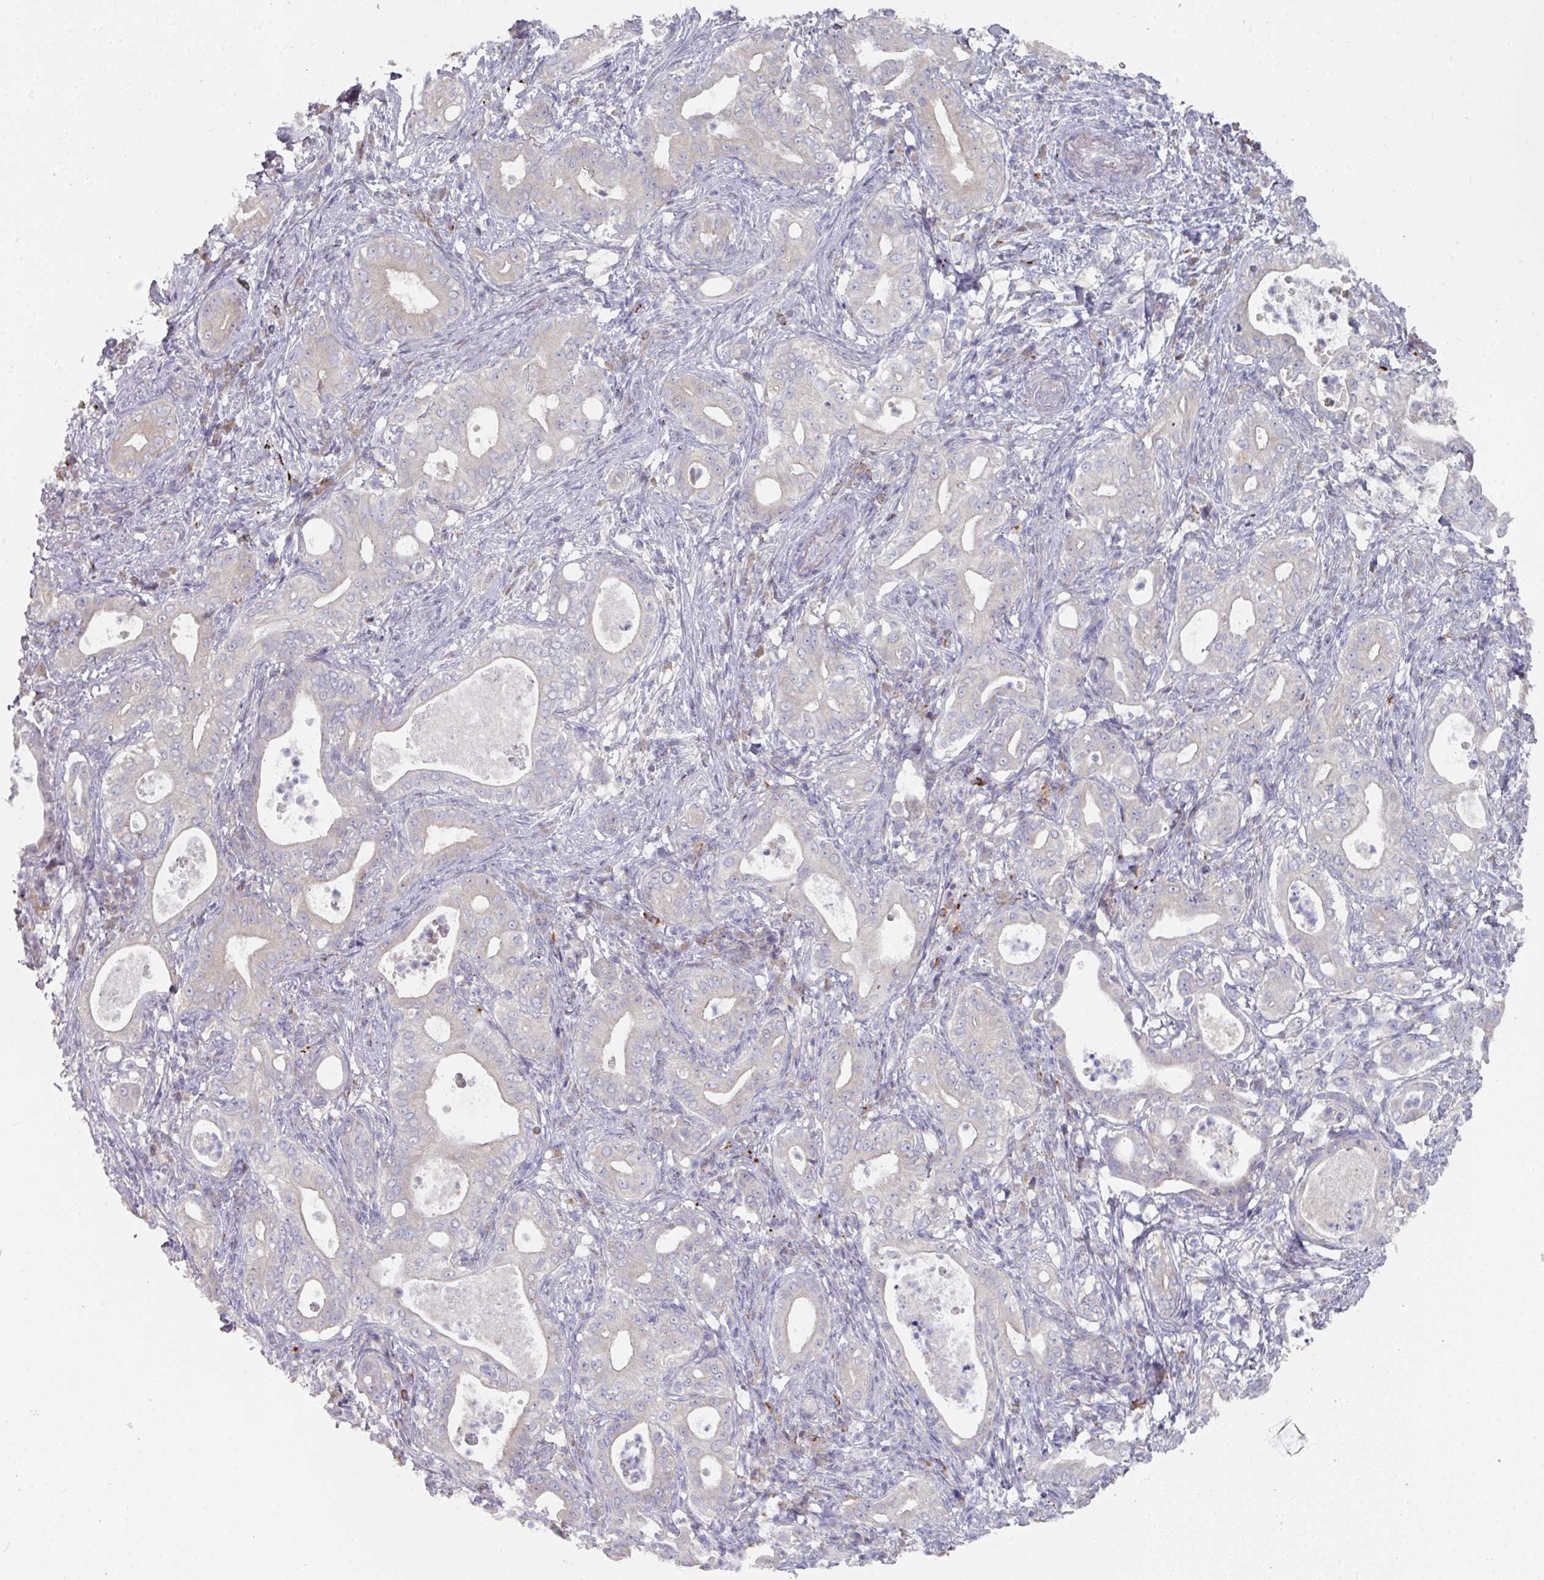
{"staining": {"intensity": "negative", "quantity": "none", "location": "none"}, "tissue": "pancreatic cancer", "cell_type": "Tumor cells", "image_type": "cancer", "snomed": [{"axis": "morphology", "description": "Adenocarcinoma, NOS"}, {"axis": "topography", "description": "Pancreas"}], "caption": "The micrograph displays no significant staining in tumor cells of pancreatic cancer (adenocarcinoma).", "gene": "NT5C1A", "patient": {"sex": "male", "age": 71}}